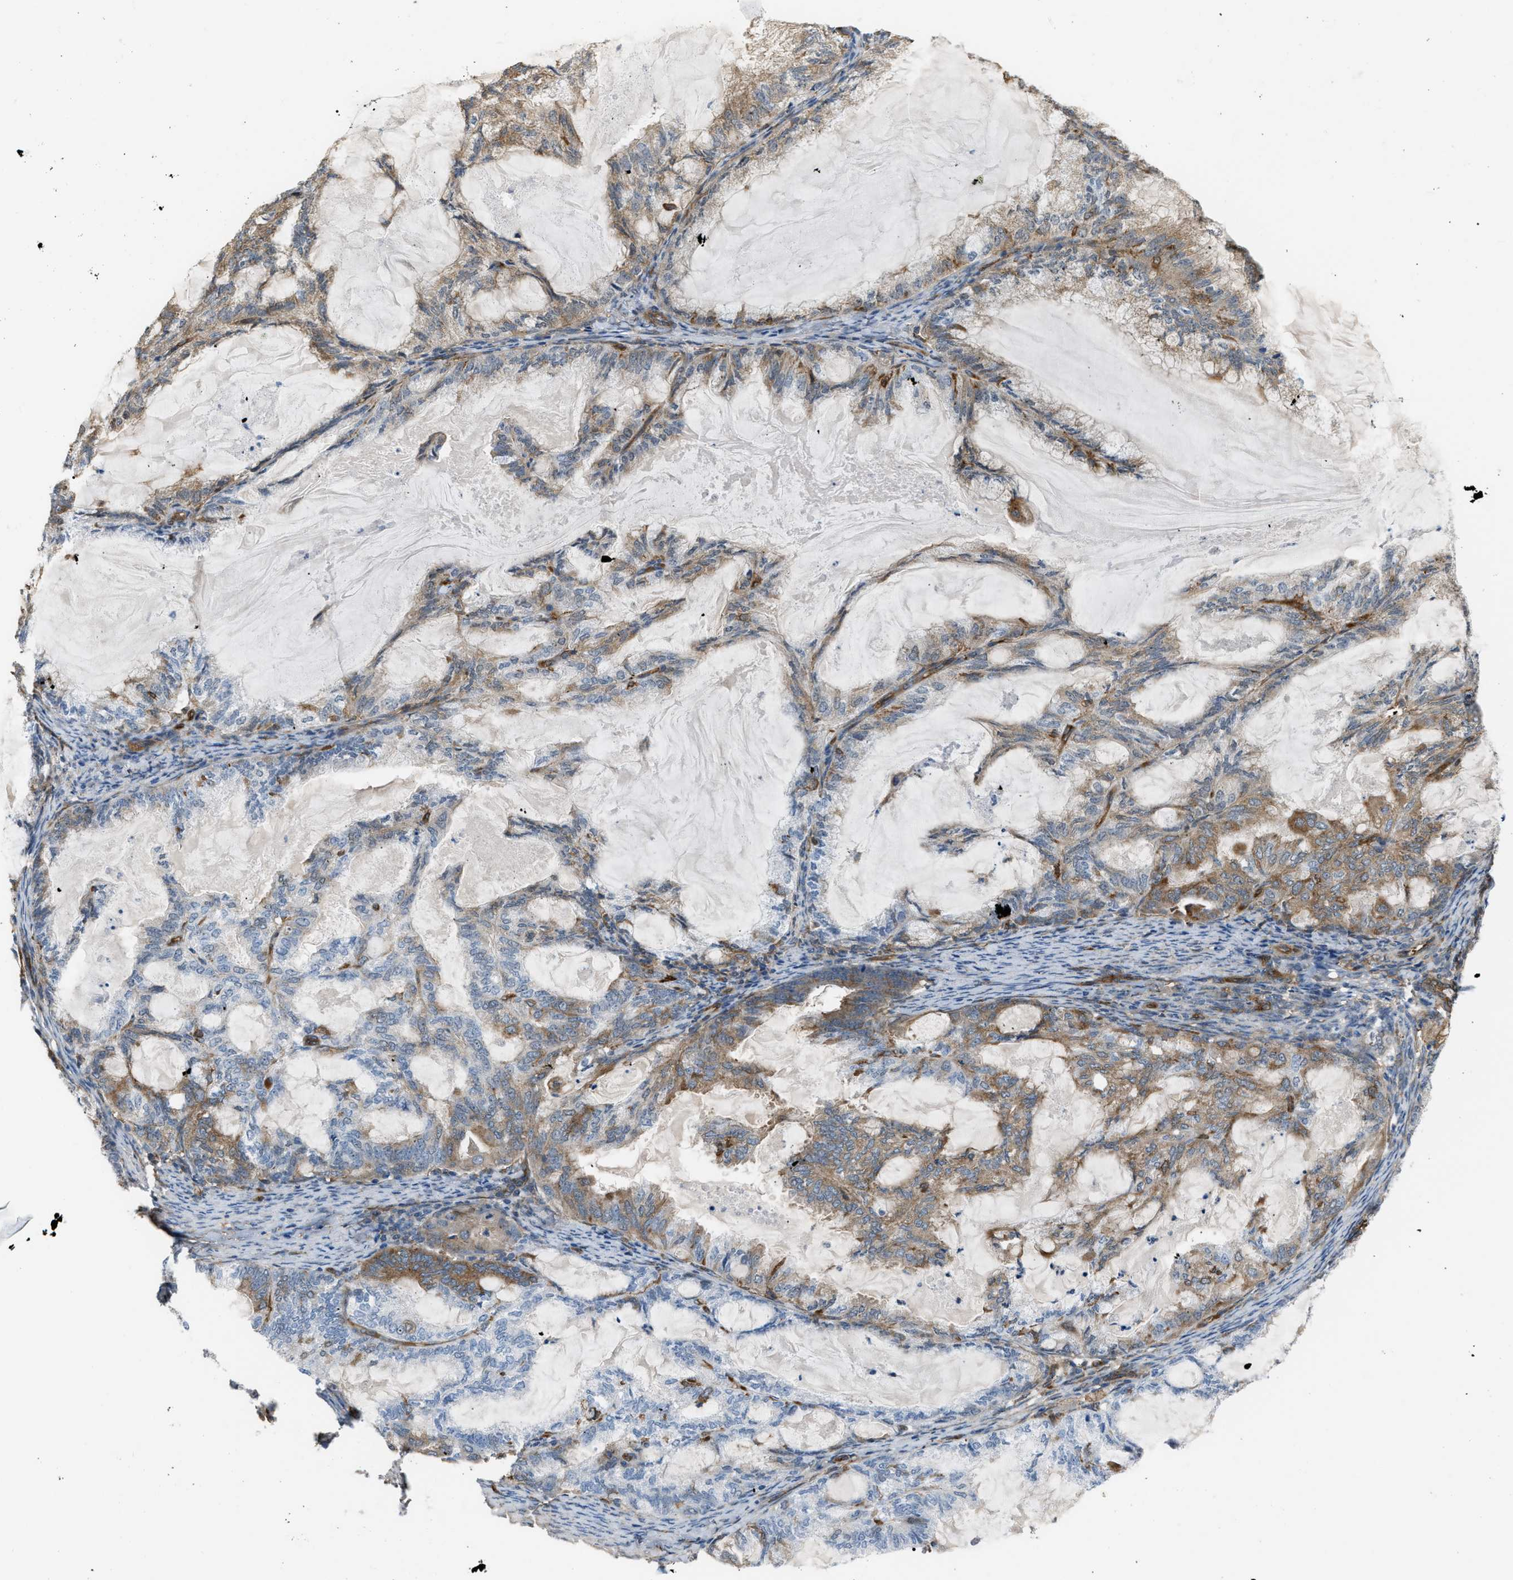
{"staining": {"intensity": "moderate", "quantity": "25%-75%", "location": "cytoplasmic/membranous"}, "tissue": "endometrial cancer", "cell_type": "Tumor cells", "image_type": "cancer", "snomed": [{"axis": "morphology", "description": "Adenocarcinoma, NOS"}, {"axis": "topography", "description": "Endometrium"}], "caption": "This histopathology image displays adenocarcinoma (endometrial) stained with immunohistochemistry (IHC) to label a protein in brown. The cytoplasmic/membranous of tumor cells show moderate positivity for the protein. Nuclei are counter-stained blue.", "gene": "PICALM", "patient": {"sex": "female", "age": 86}}